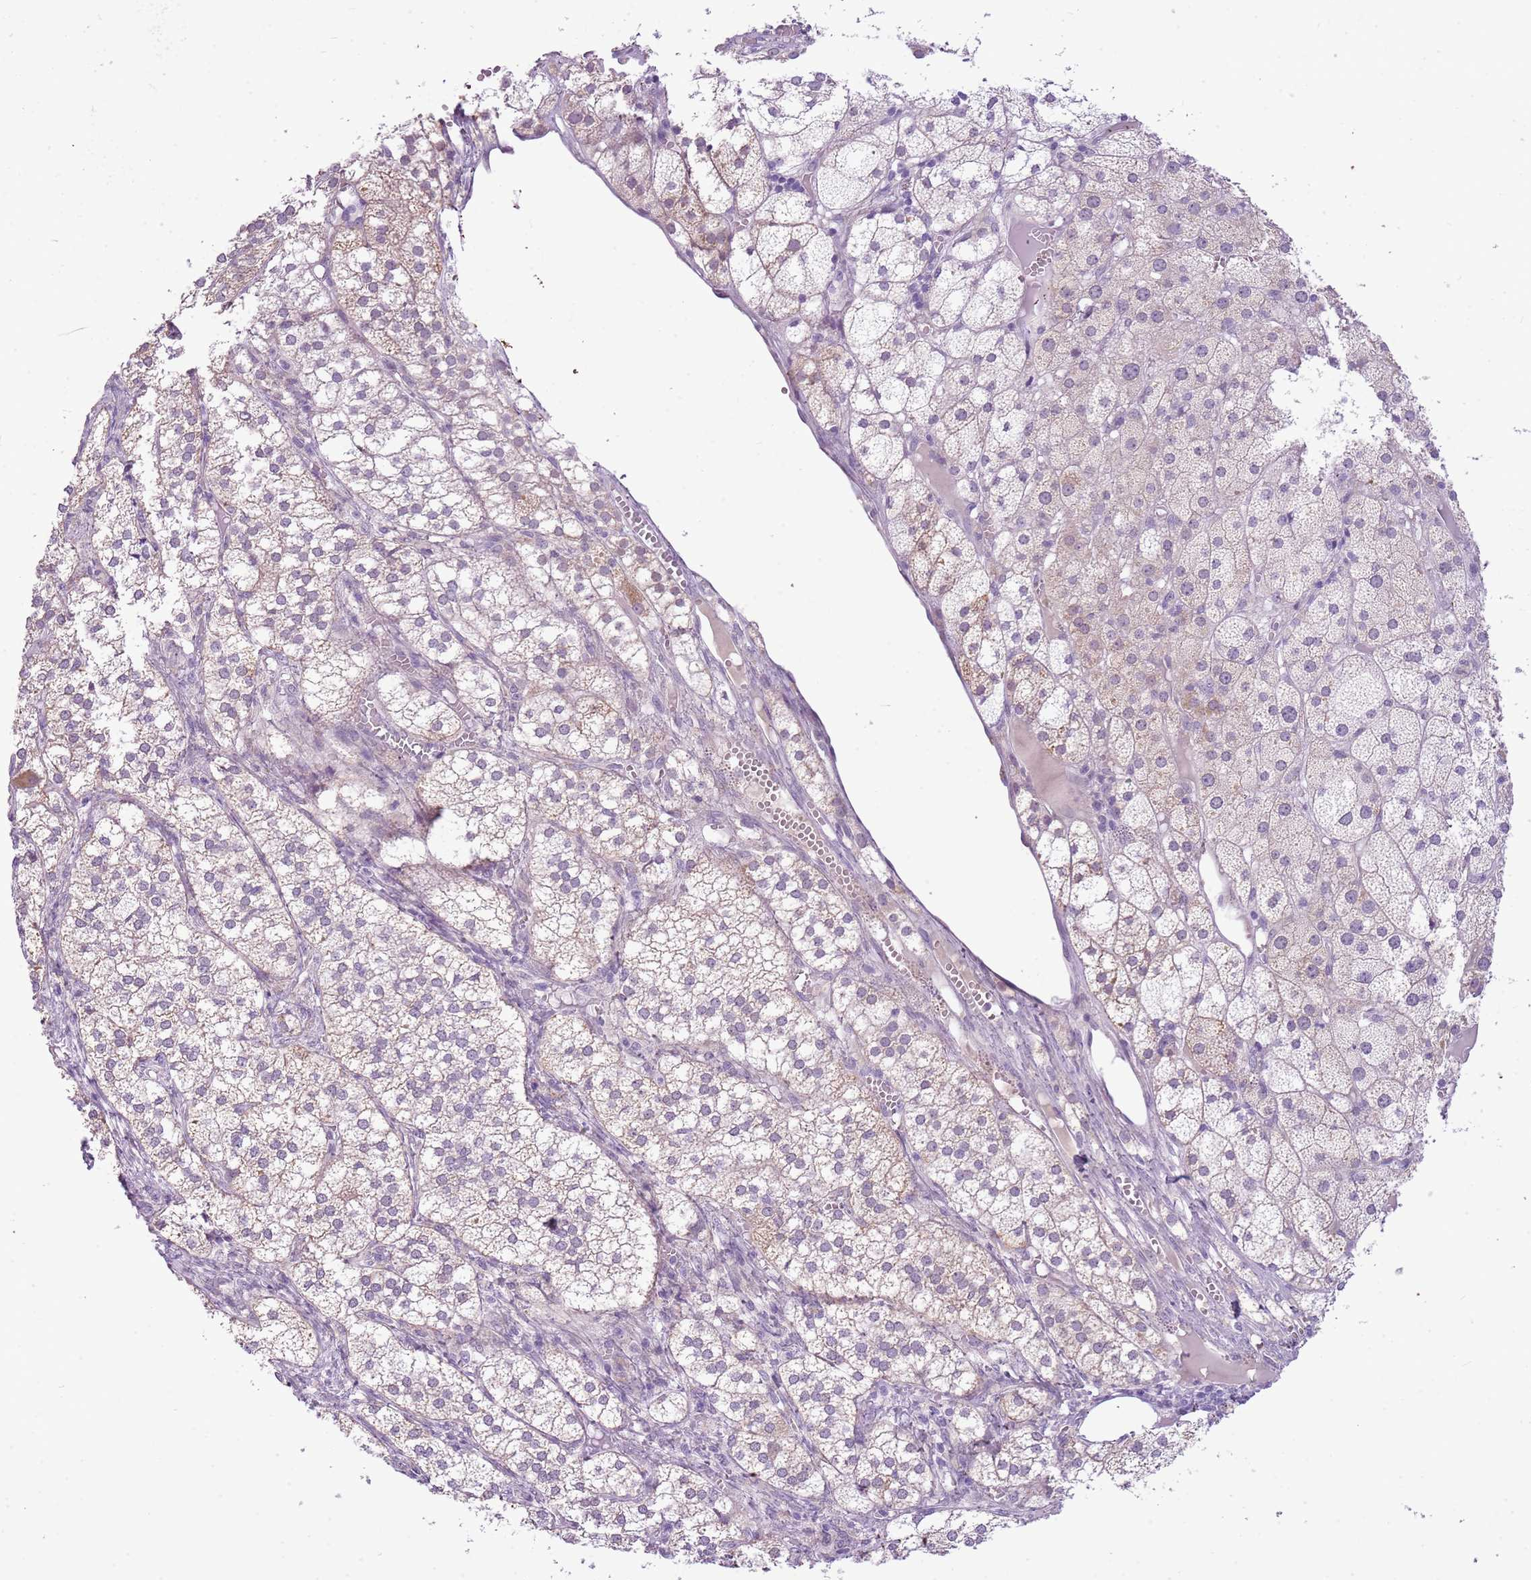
{"staining": {"intensity": "moderate", "quantity": "25%-75%", "location": "cytoplasmic/membranous,nuclear"}, "tissue": "adrenal gland", "cell_type": "Glandular cells", "image_type": "normal", "snomed": [{"axis": "morphology", "description": "Normal tissue, NOS"}, {"axis": "topography", "description": "Adrenal gland"}], "caption": "Brown immunohistochemical staining in unremarkable adrenal gland shows moderate cytoplasmic/membranous,nuclear expression in about 25%-75% of glandular cells.", "gene": "FAM120C", "patient": {"sex": "female", "age": 61}}